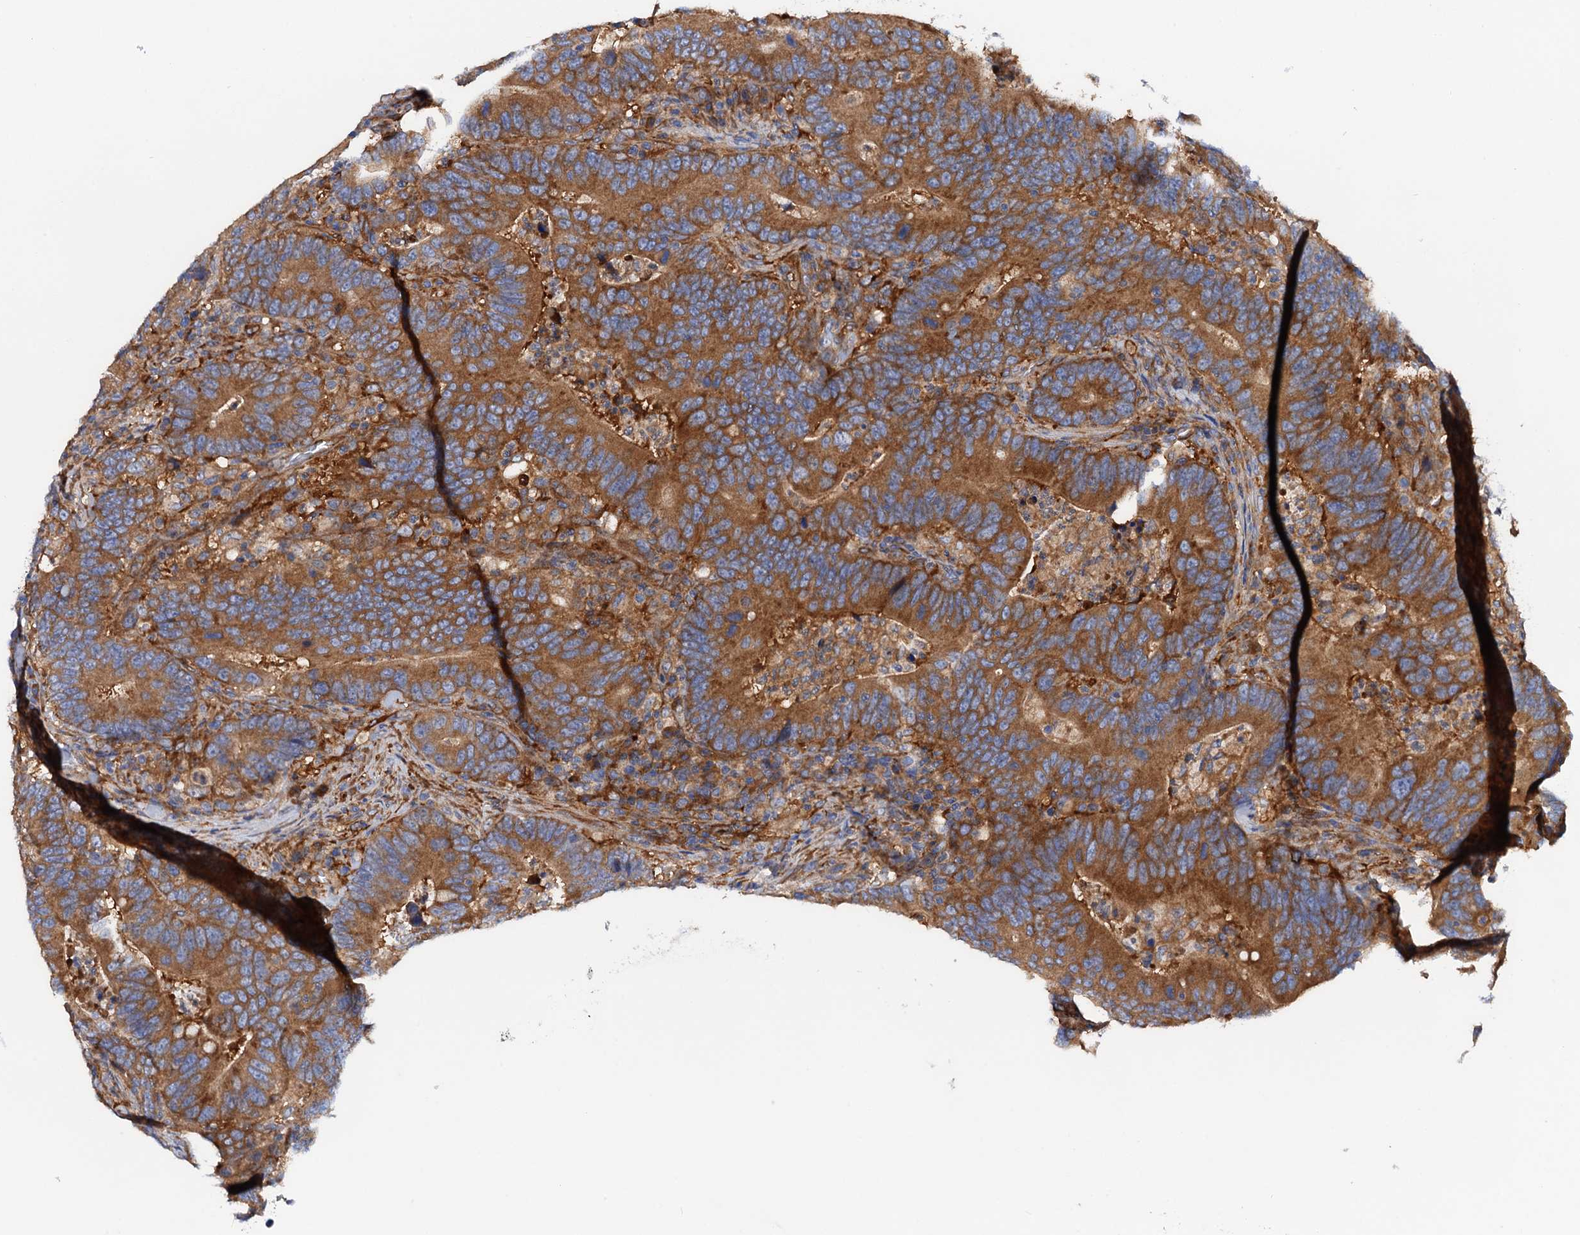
{"staining": {"intensity": "strong", "quantity": ">75%", "location": "cytoplasmic/membranous"}, "tissue": "colorectal cancer", "cell_type": "Tumor cells", "image_type": "cancer", "snomed": [{"axis": "morphology", "description": "Adenocarcinoma, NOS"}, {"axis": "topography", "description": "Colon"}], "caption": "A high amount of strong cytoplasmic/membranous positivity is seen in approximately >75% of tumor cells in colorectal adenocarcinoma tissue.", "gene": "MRPL48", "patient": {"sex": "female", "age": 66}}